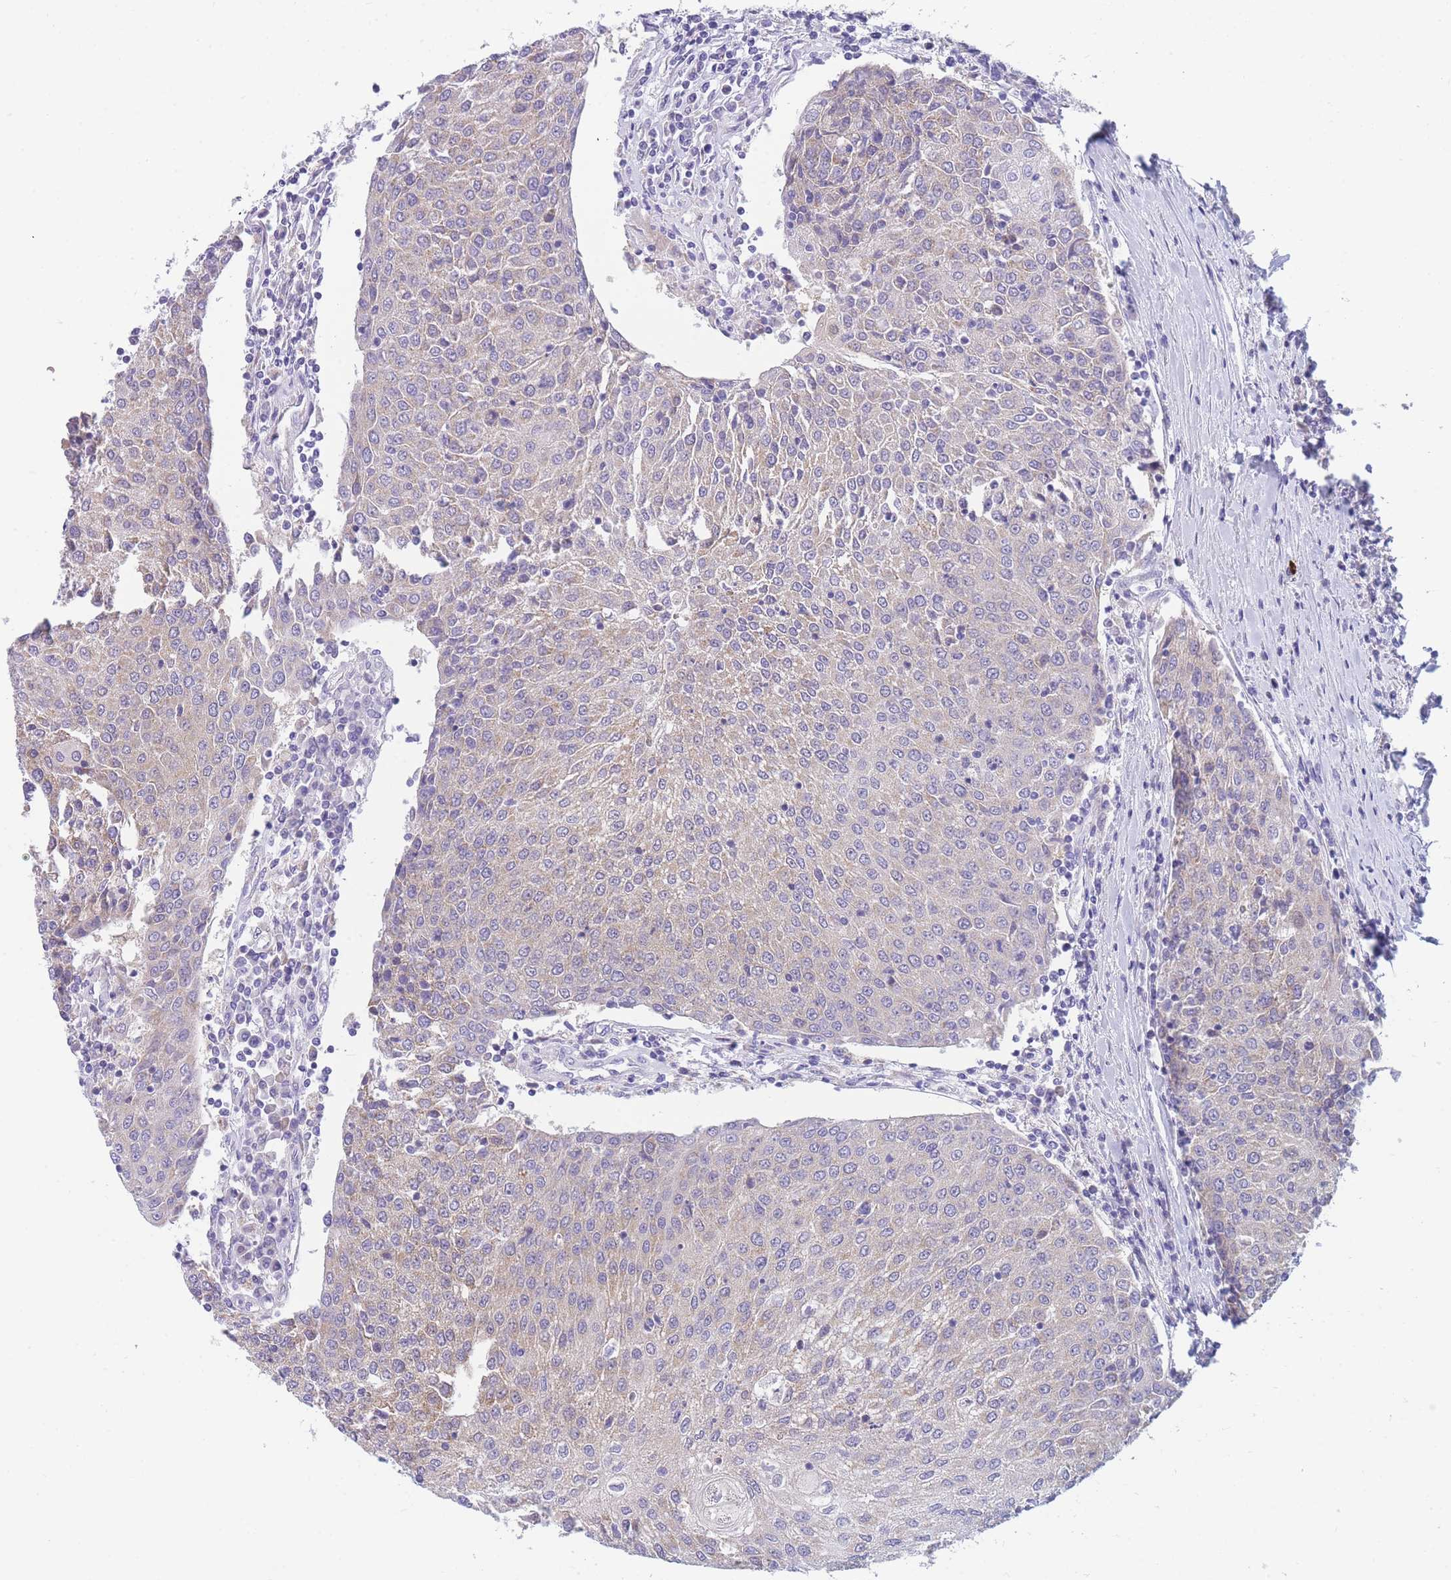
{"staining": {"intensity": "weak", "quantity": "25%-75%", "location": "cytoplasmic/membranous"}, "tissue": "urothelial cancer", "cell_type": "Tumor cells", "image_type": "cancer", "snomed": [{"axis": "morphology", "description": "Urothelial carcinoma, High grade"}, {"axis": "topography", "description": "Urinary bladder"}], "caption": "High-grade urothelial carcinoma stained with immunohistochemistry (IHC) displays weak cytoplasmic/membranous expression in about 25%-75% of tumor cells. Nuclei are stained in blue.", "gene": "DHRS11", "patient": {"sex": "female", "age": 85}}